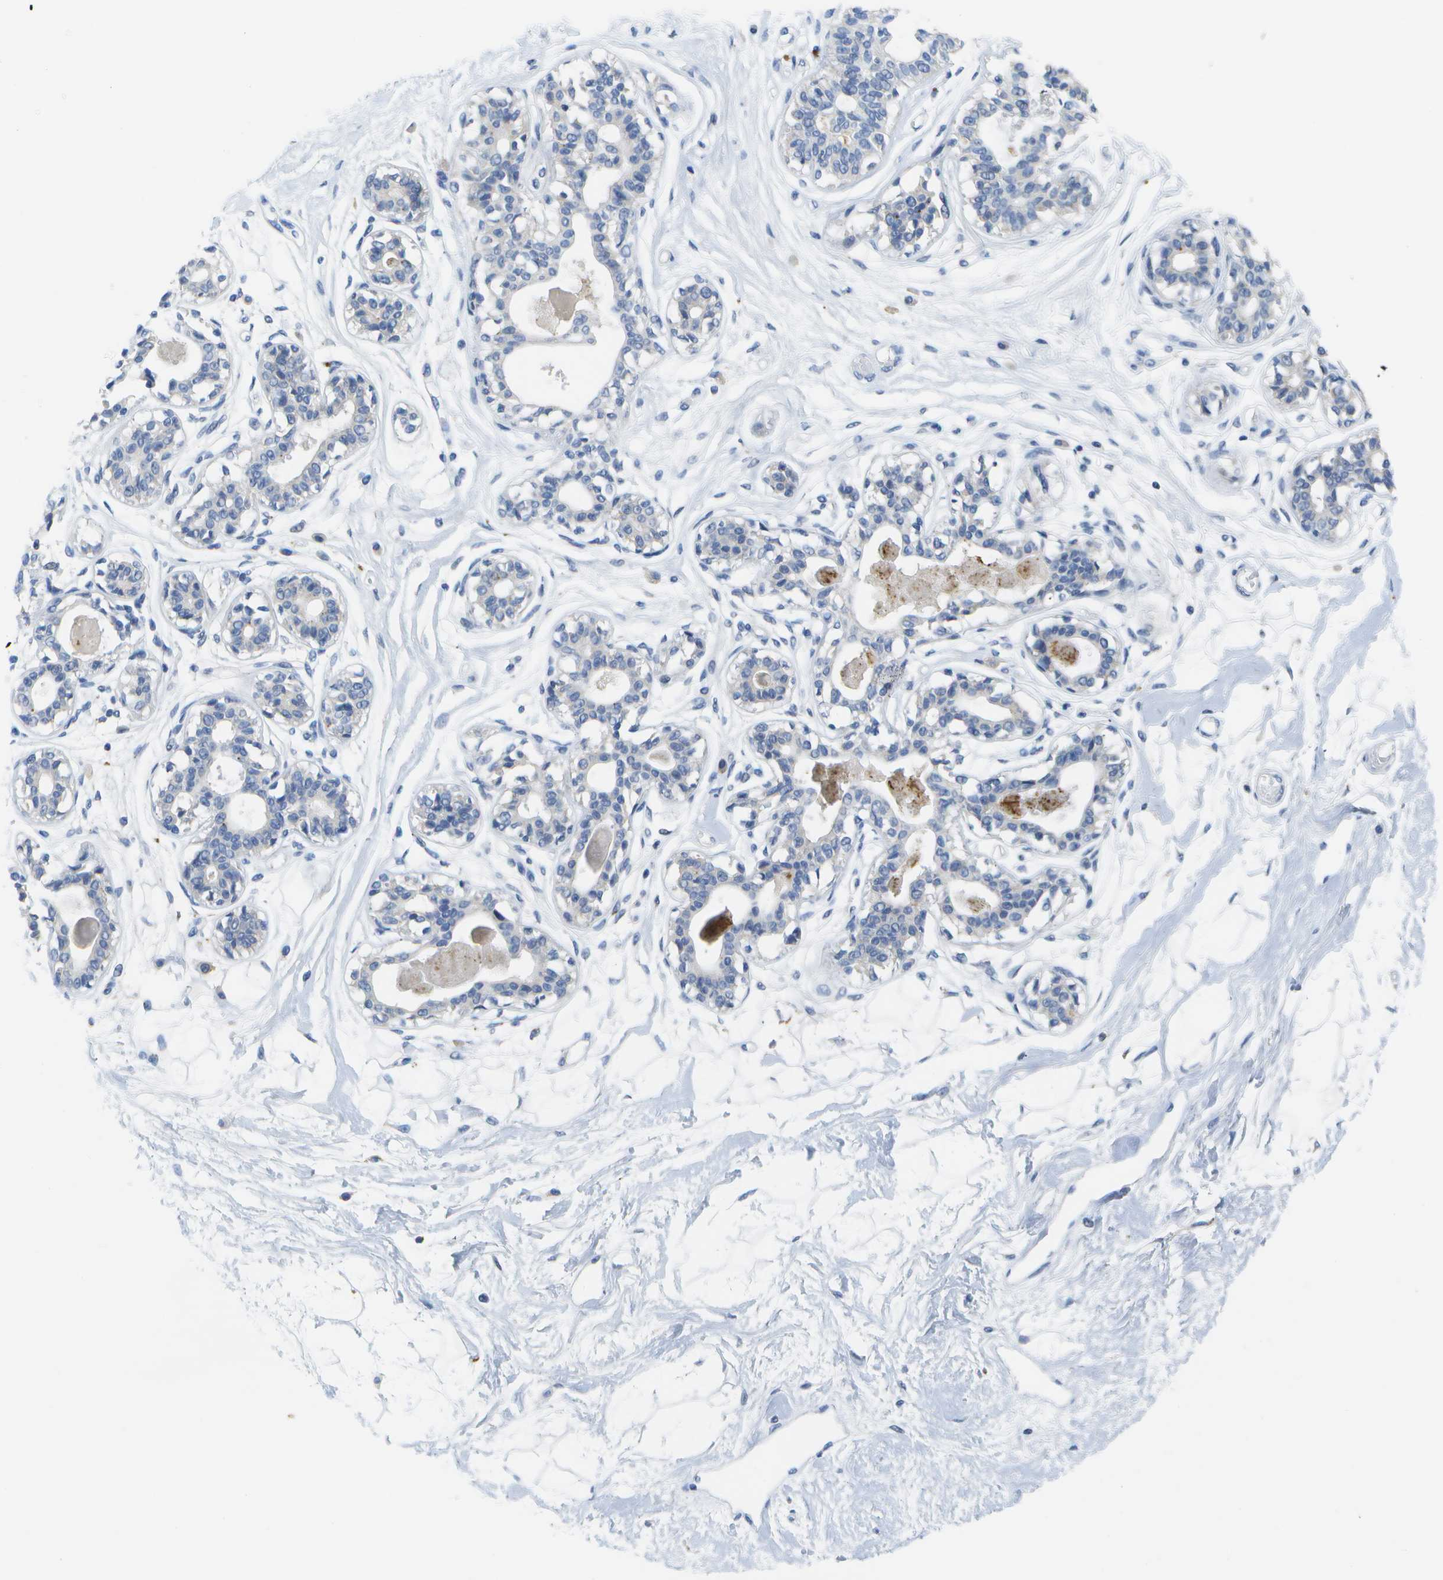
{"staining": {"intensity": "negative", "quantity": "none", "location": "none"}, "tissue": "breast", "cell_type": "Adipocytes", "image_type": "normal", "snomed": [{"axis": "morphology", "description": "Normal tissue, NOS"}, {"axis": "topography", "description": "Breast"}], "caption": "Breast was stained to show a protein in brown. There is no significant expression in adipocytes. (Stains: DAB IHC with hematoxylin counter stain, Microscopy: brightfield microscopy at high magnification).", "gene": "MS4A1", "patient": {"sex": "female", "age": 45}}